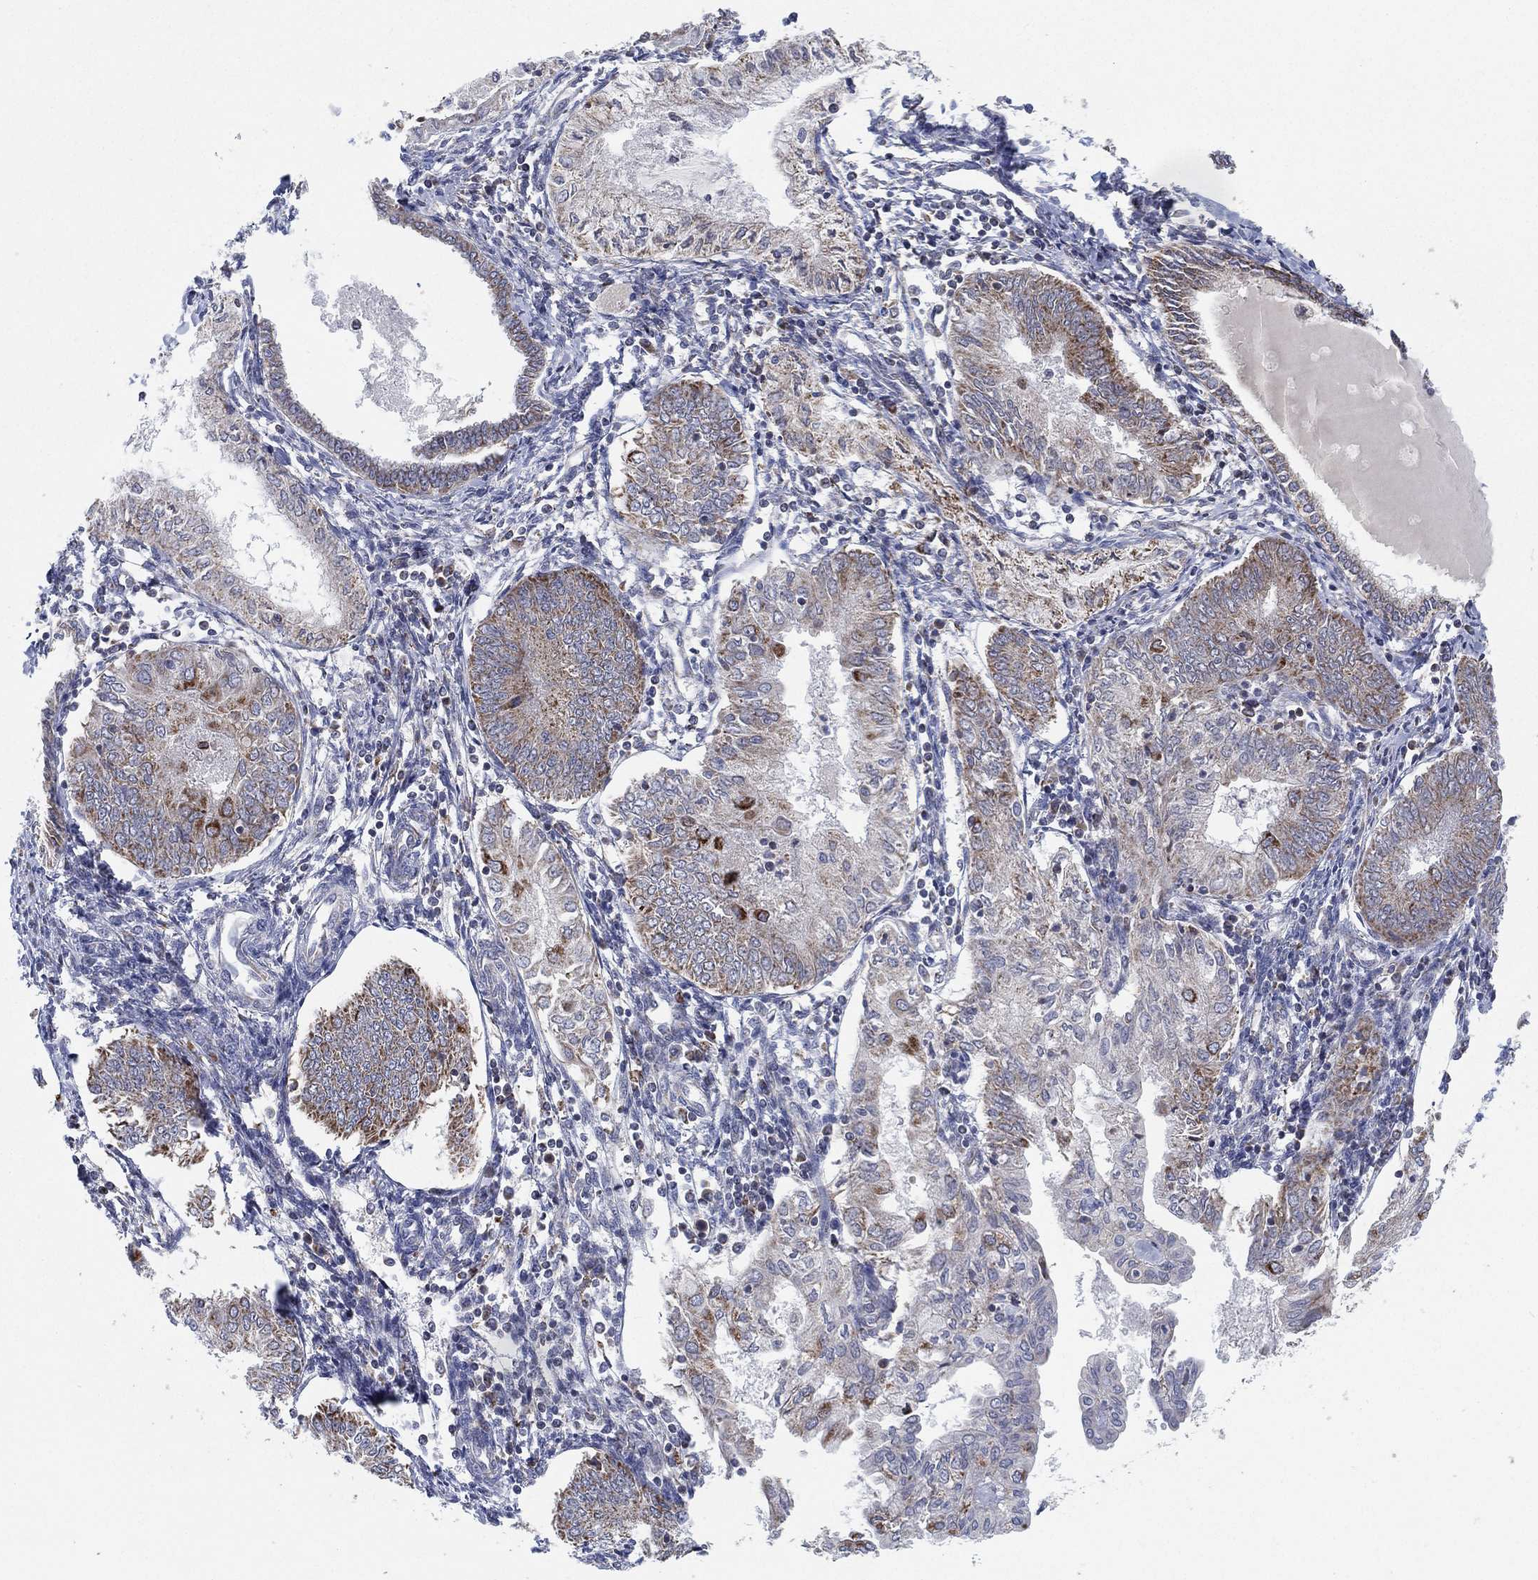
{"staining": {"intensity": "moderate", "quantity": "25%-75%", "location": "cytoplasmic/membranous"}, "tissue": "endometrial cancer", "cell_type": "Tumor cells", "image_type": "cancer", "snomed": [{"axis": "morphology", "description": "Adenocarcinoma, NOS"}, {"axis": "topography", "description": "Endometrium"}], "caption": "Protein positivity by immunohistochemistry (IHC) displays moderate cytoplasmic/membranous expression in approximately 25%-75% of tumor cells in adenocarcinoma (endometrial).", "gene": "PSMG4", "patient": {"sex": "female", "age": 68}}